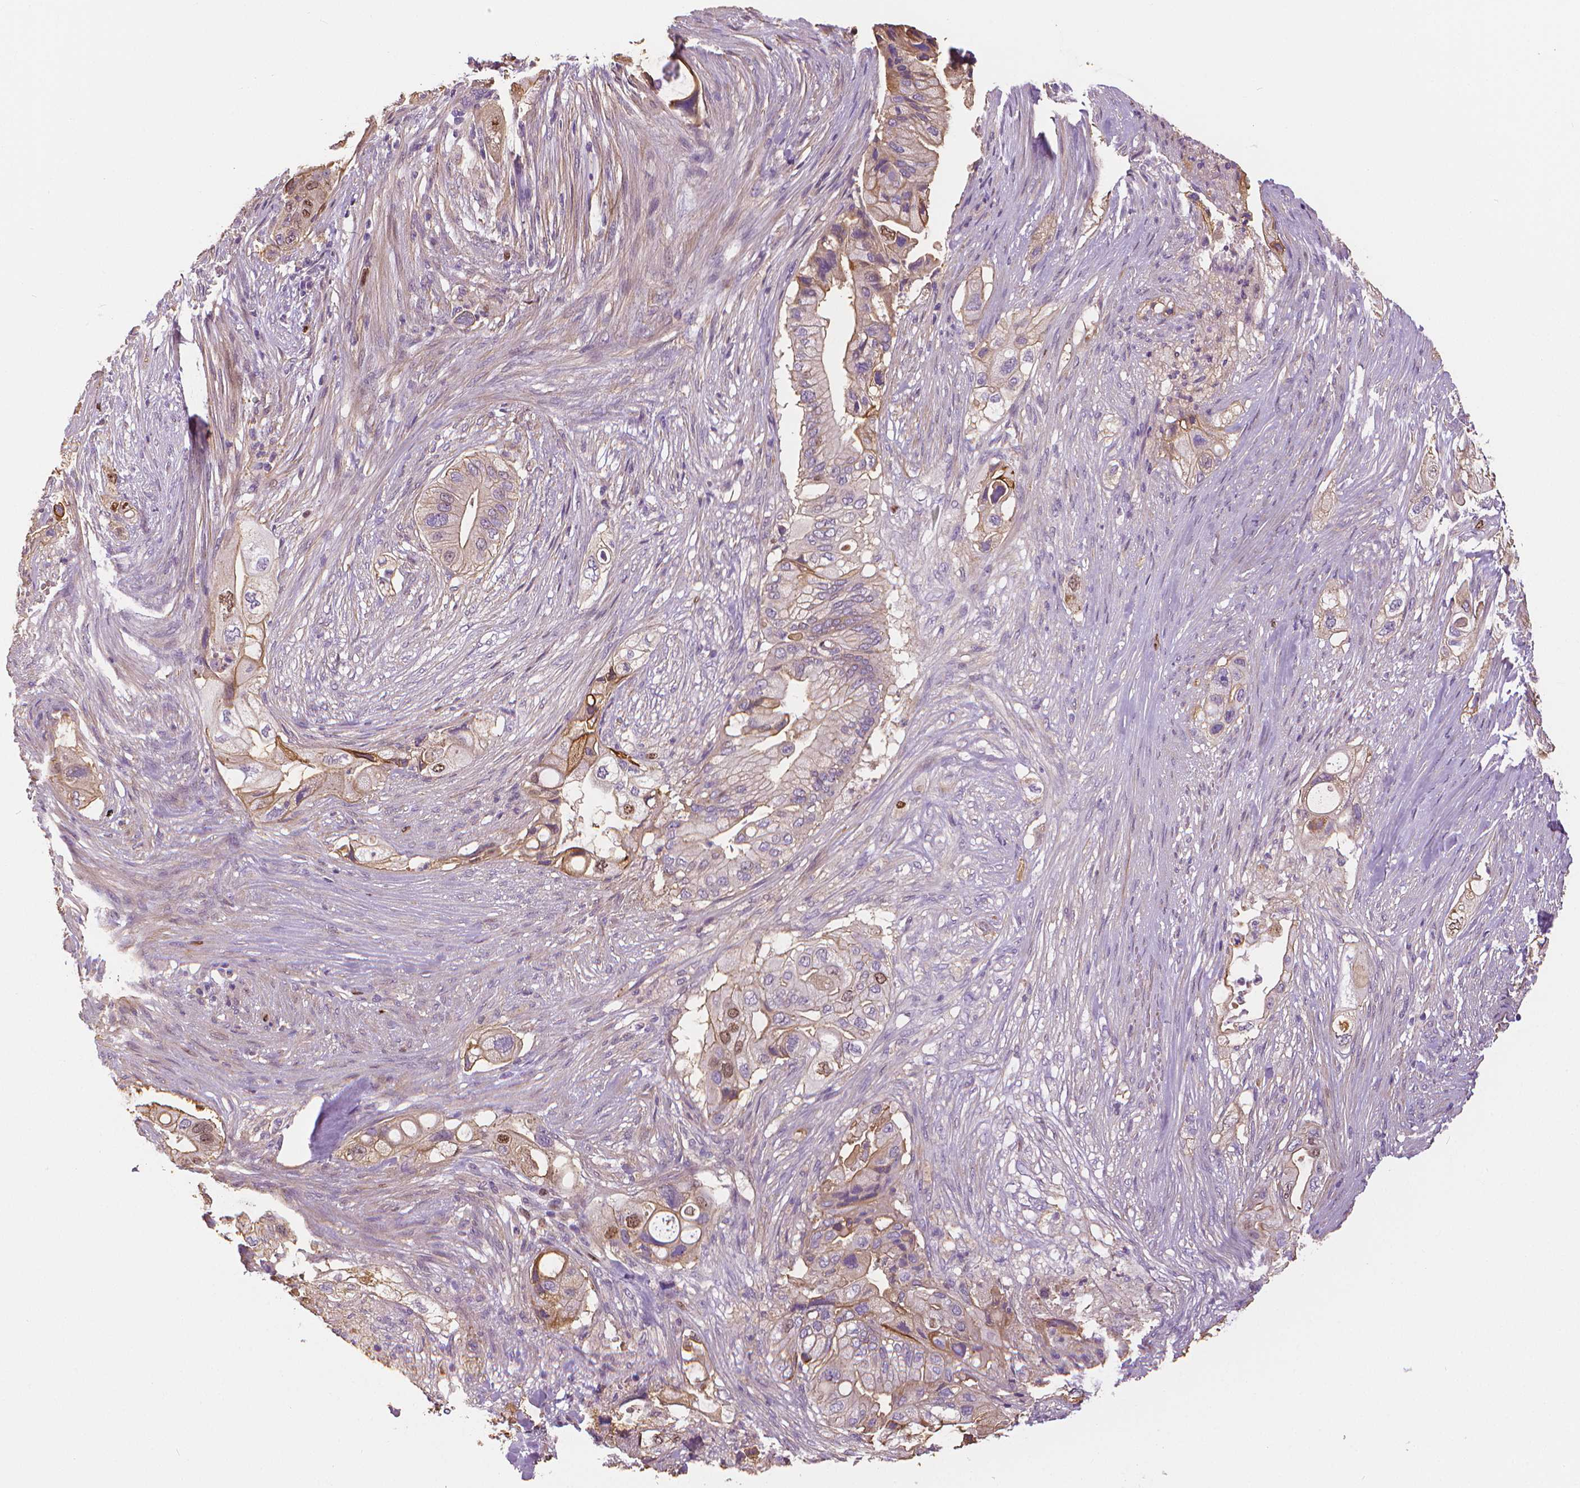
{"staining": {"intensity": "moderate", "quantity": "<25%", "location": "cytoplasmic/membranous,nuclear"}, "tissue": "pancreatic cancer", "cell_type": "Tumor cells", "image_type": "cancer", "snomed": [{"axis": "morphology", "description": "Adenocarcinoma, NOS"}, {"axis": "topography", "description": "Pancreas"}], "caption": "Immunohistochemical staining of human pancreatic cancer (adenocarcinoma) shows low levels of moderate cytoplasmic/membranous and nuclear expression in approximately <25% of tumor cells.", "gene": "MKI67", "patient": {"sex": "female", "age": 72}}